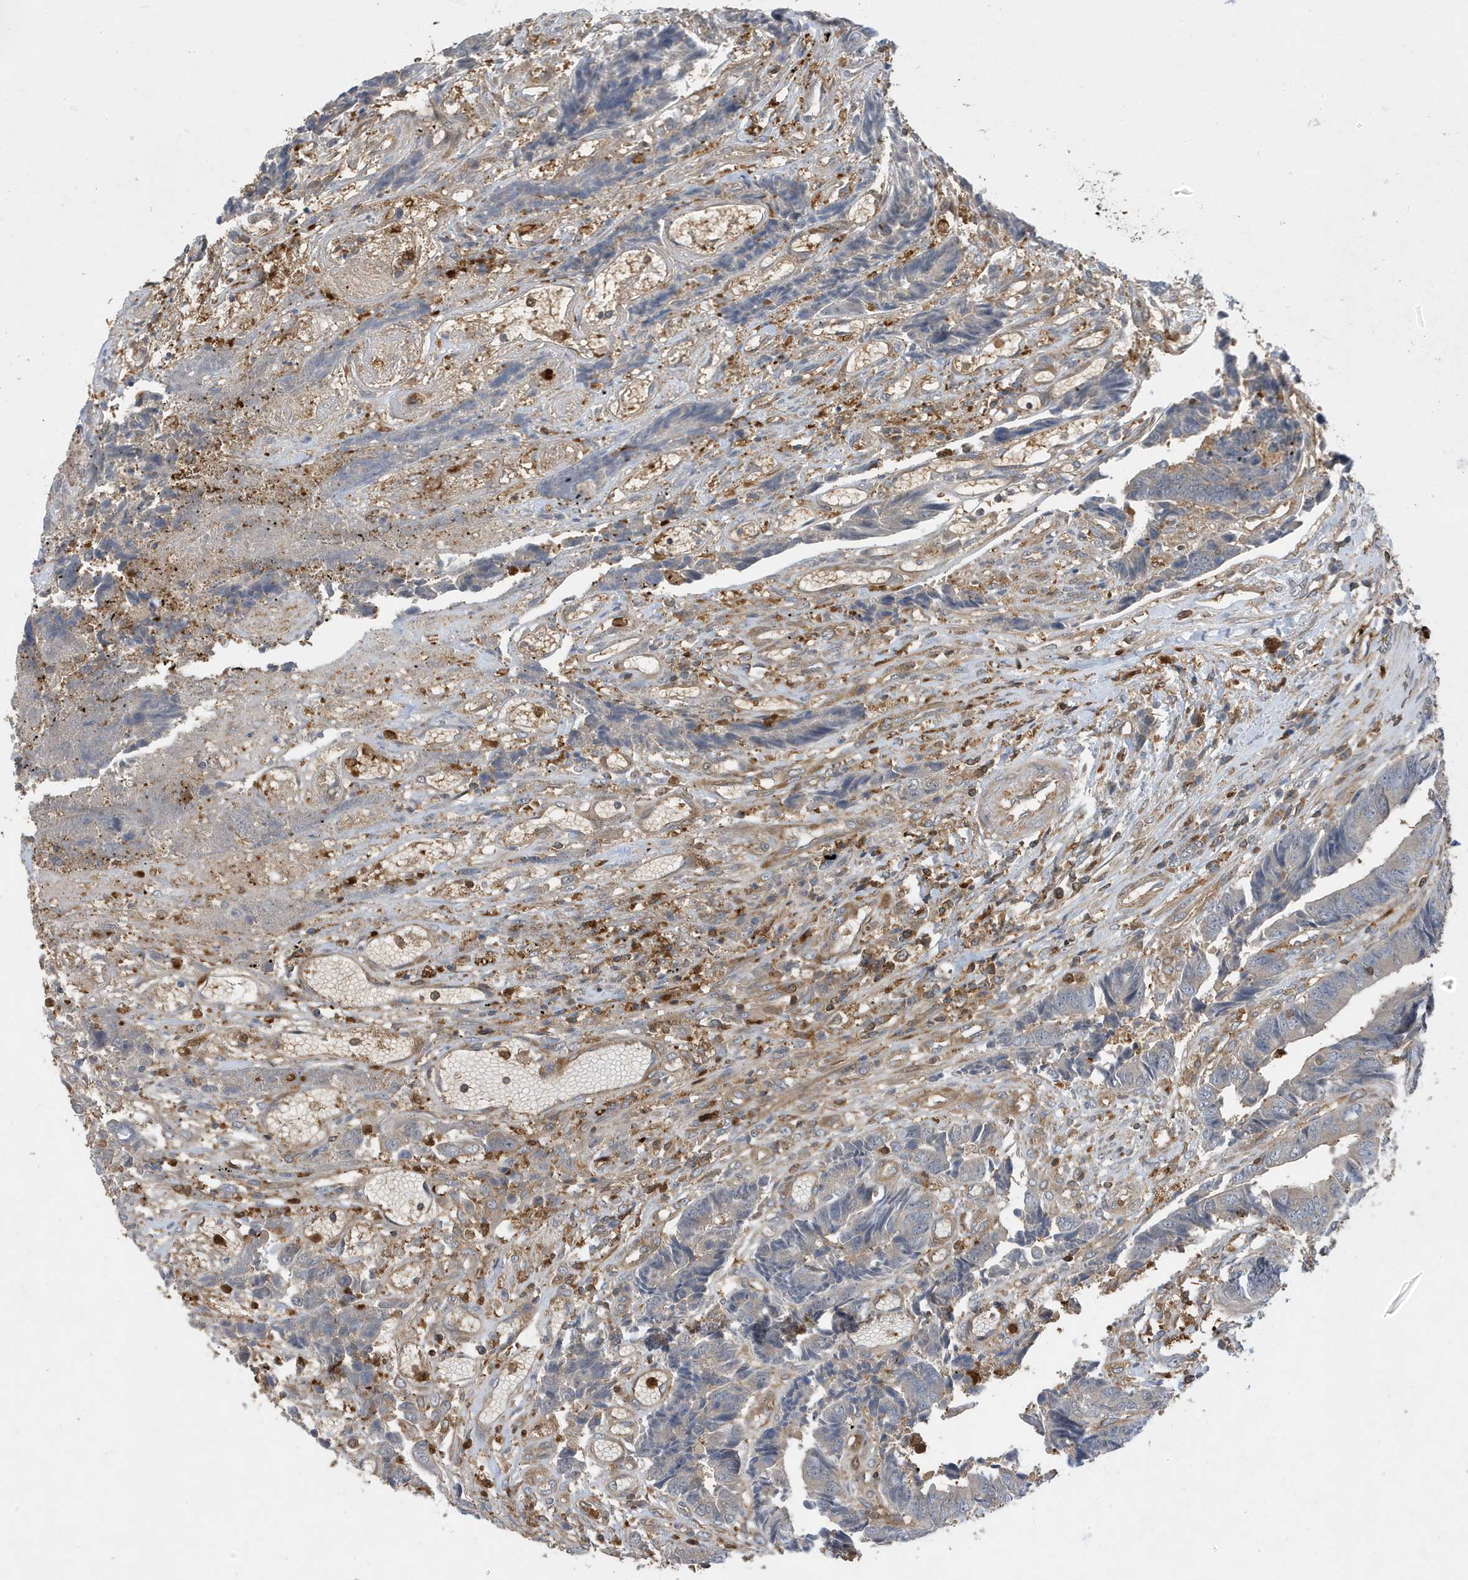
{"staining": {"intensity": "weak", "quantity": "<25%", "location": "cytoplasmic/membranous"}, "tissue": "colorectal cancer", "cell_type": "Tumor cells", "image_type": "cancer", "snomed": [{"axis": "morphology", "description": "Adenocarcinoma, NOS"}, {"axis": "topography", "description": "Rectum"}], "caption": "IHC photomicrograph of colorectal adenocarcinoma stained for a protein (brown), which shows no staining in tumor cells.", "gene": "LAPTM4A", "patient": {"sex": "male", "age": 84}}